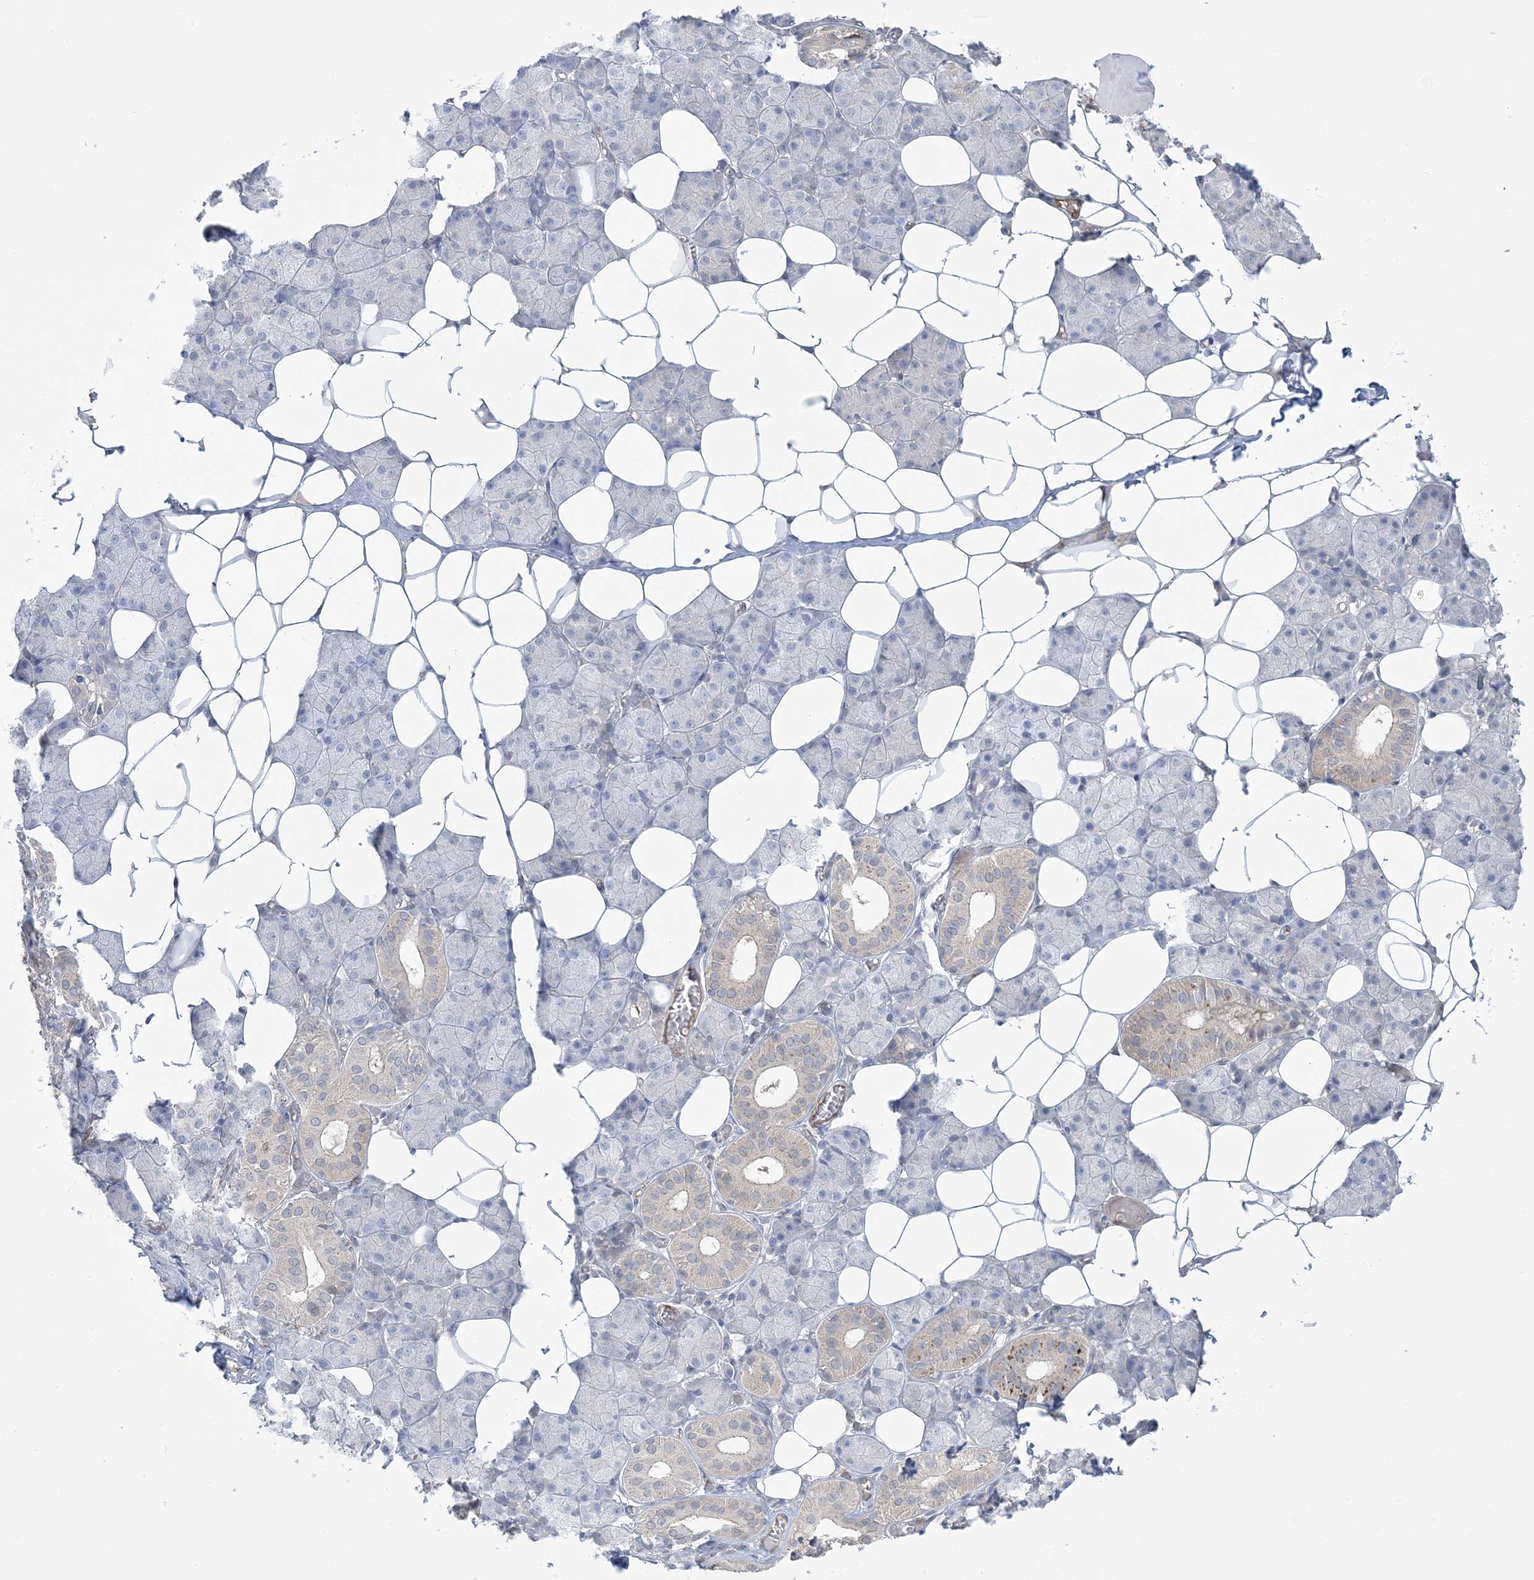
{"staining": {"intensity": "moderate", "quantity": "<25%", "location": "cytoplasmic/membranous"}, "tissue": "salivary gland", "cell_type": "Glandular cells", "image_type": "normal", "snomed": [{"axis": "morphology", "description": "Normal tissue, NOS"}, {"axis": "topography", "description": "Salivary gland"}], "caption": "IHC (DAB (3,3'-diaminobenzidine)) staining of benign salivary gland displays moderate cytoplasmic/membranous protein positivity in about <25% of glandular cells. (DAB (3,3'-diaminobenzidine) IHC with brightfield microscopy, high magnification).", "gene": "INPP1", "patient": {"sex": "female", "age": 33}}